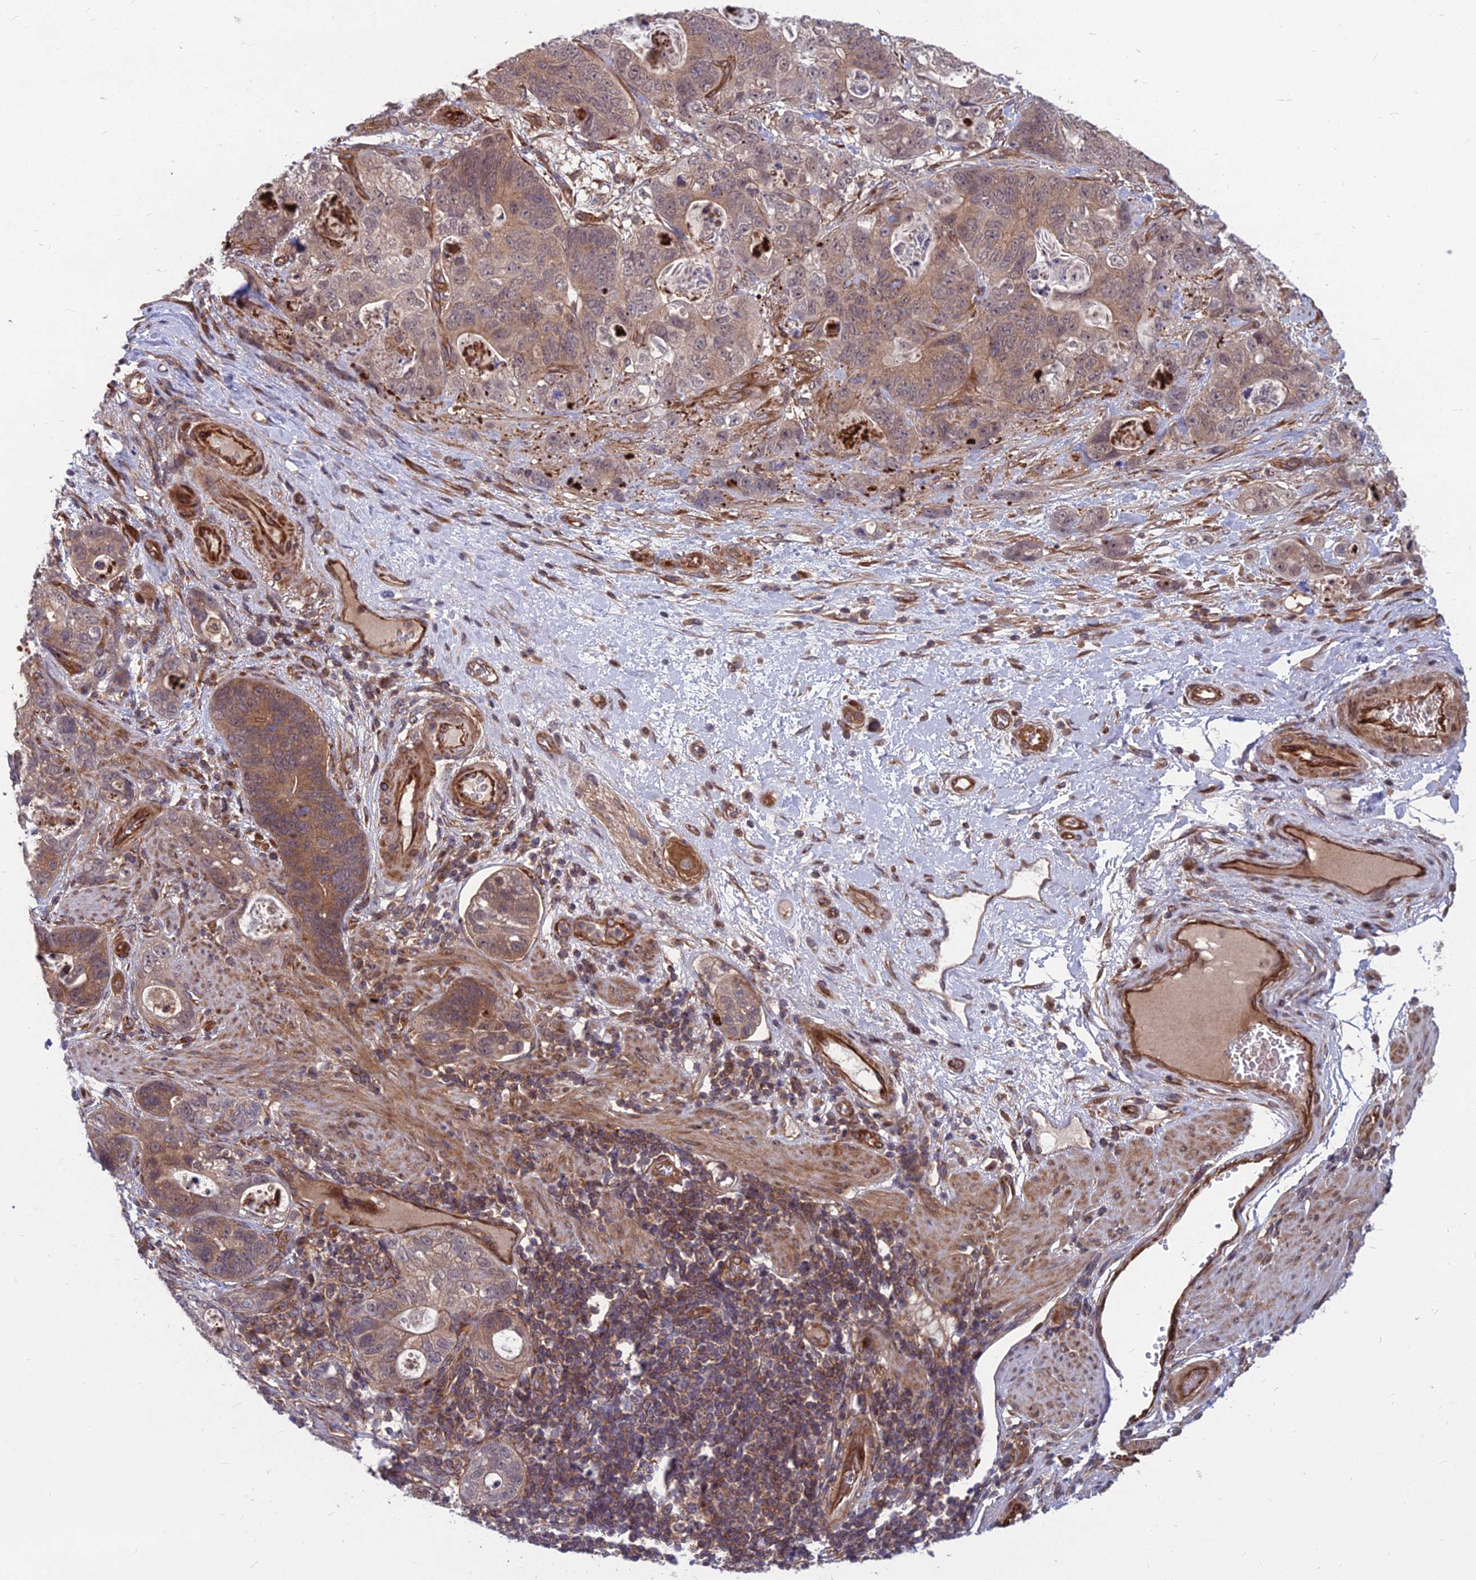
{"staining": {"intensity": "moderate", "quantity": "<25%", "location": "cytoplasmic/membranous"}, "tissue": "stomach cancer", "cell_type": "Tumor cells", "image_type": "cancer", "snomed": [{"axis": "morphology", "description": "Normal tissue, NOS"}, {"axis": "morphology", "description": "Adenocarcinoma, NOS"}, {"axis": "topography", "description": "Stomach"}], "caption": "Protein staining reveals moderate cytoplasmic/membranous expression in approximately <25% of tumor cells in stomach cancer. (DAB IHC with brightfield microscopy, high magnification).", "gene": "MFSD8", "patient": {"sex": "female", "age": 89}}